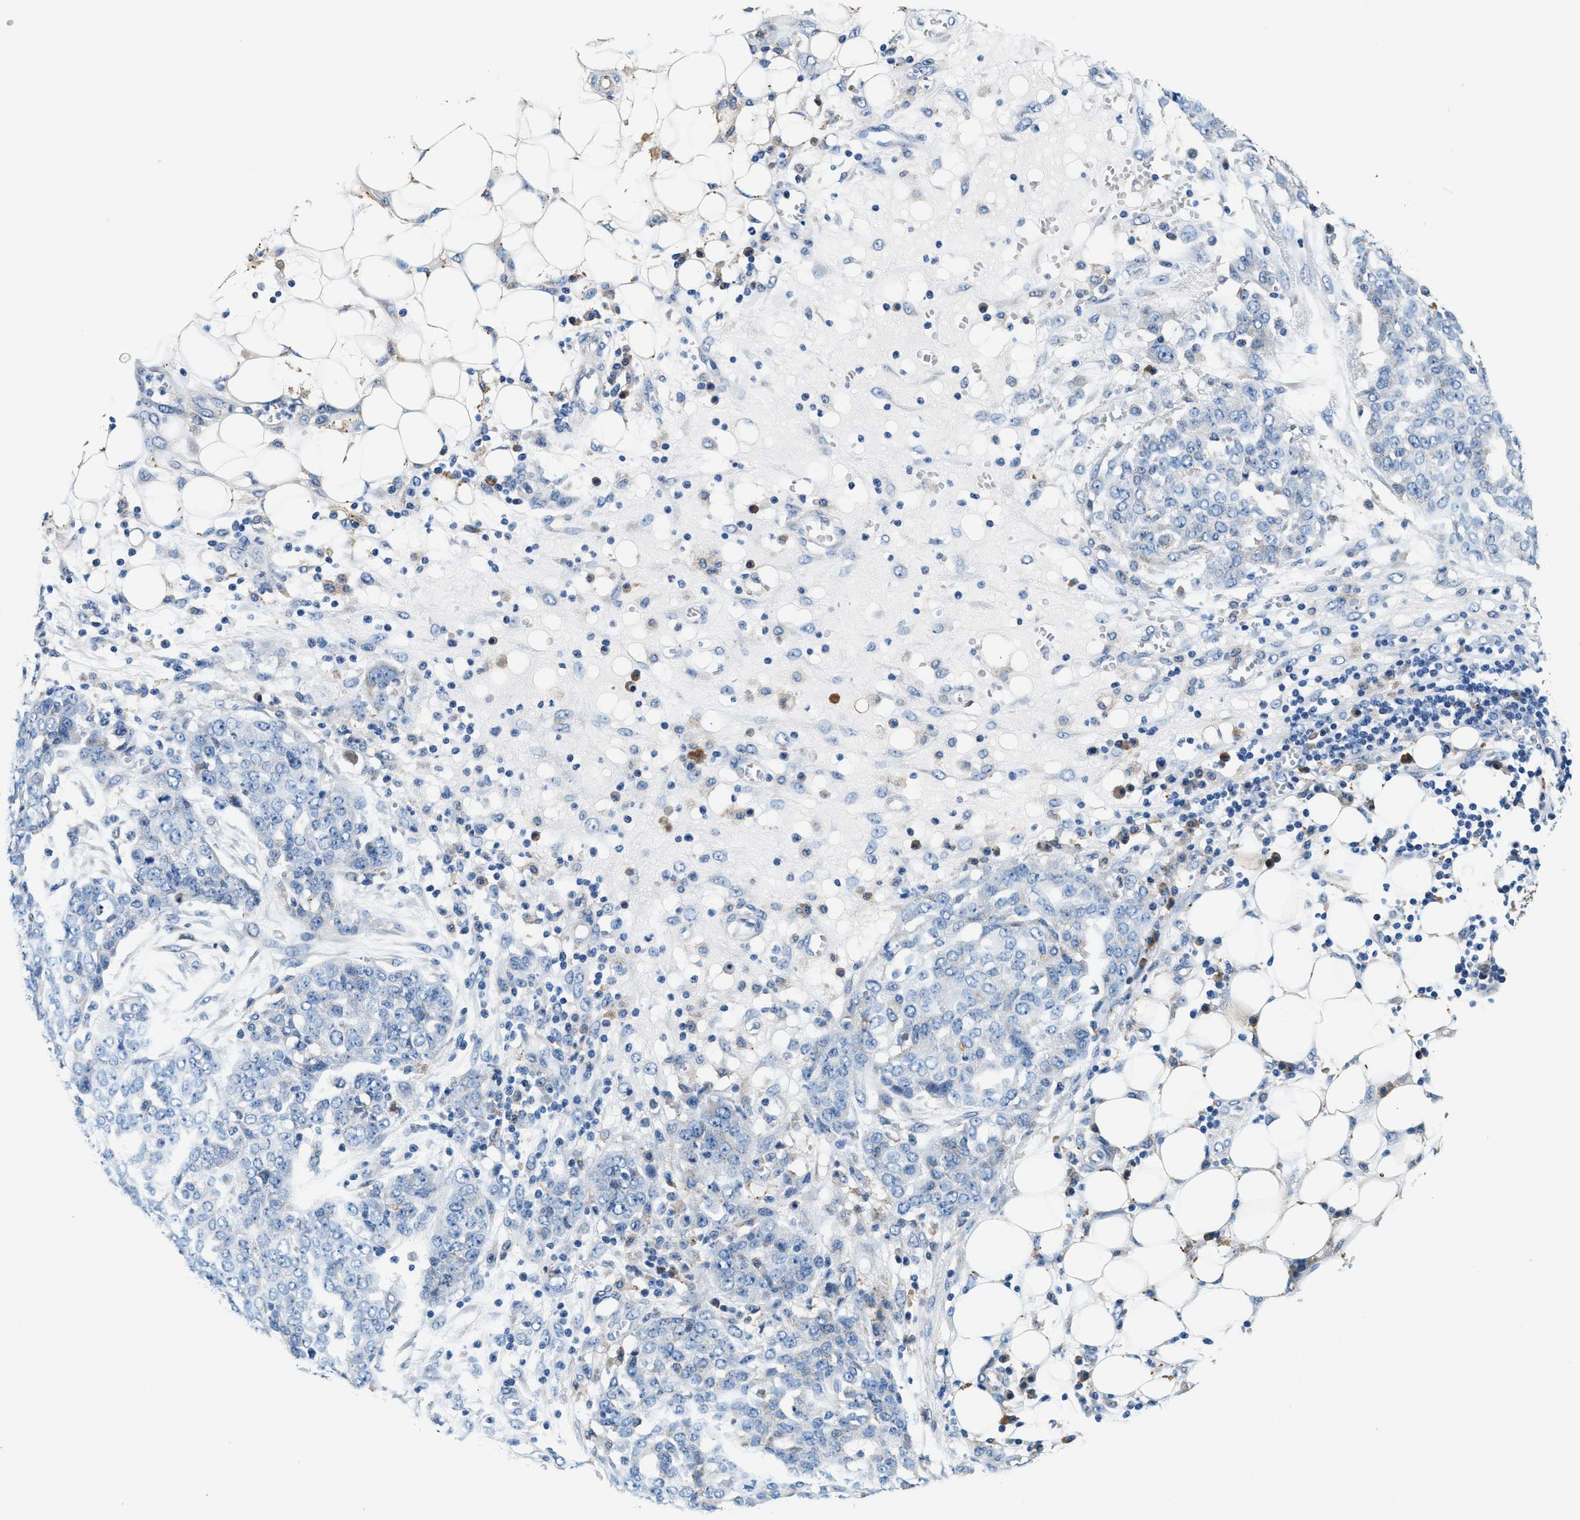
{"staining": {"intensity": "negative", "quantity": "none", "location": "none"}, "tissue": "ovarian cancer", "cell_type": "Tumor cells", "image_type": "cancer", "snomed": [{"axis": "morphology", "description": "Cystadenocarcinoma, serous, NOS"}, {"axis": "topography", "description": "Soft tissue"}, {"axis": "topography", "description": "Ovary"}], "caption": "Immunohistochemistry photomicrograph of neoplastic tissue: human serous cystadenocarcinoma (ovarian) stained with DAB reveals no significant protein positivity in tumor cells. (IHC, brightfield microscopy, high magnification).", "gene": "SLFN11", "patient": {"sex": "female", "age": 57}}